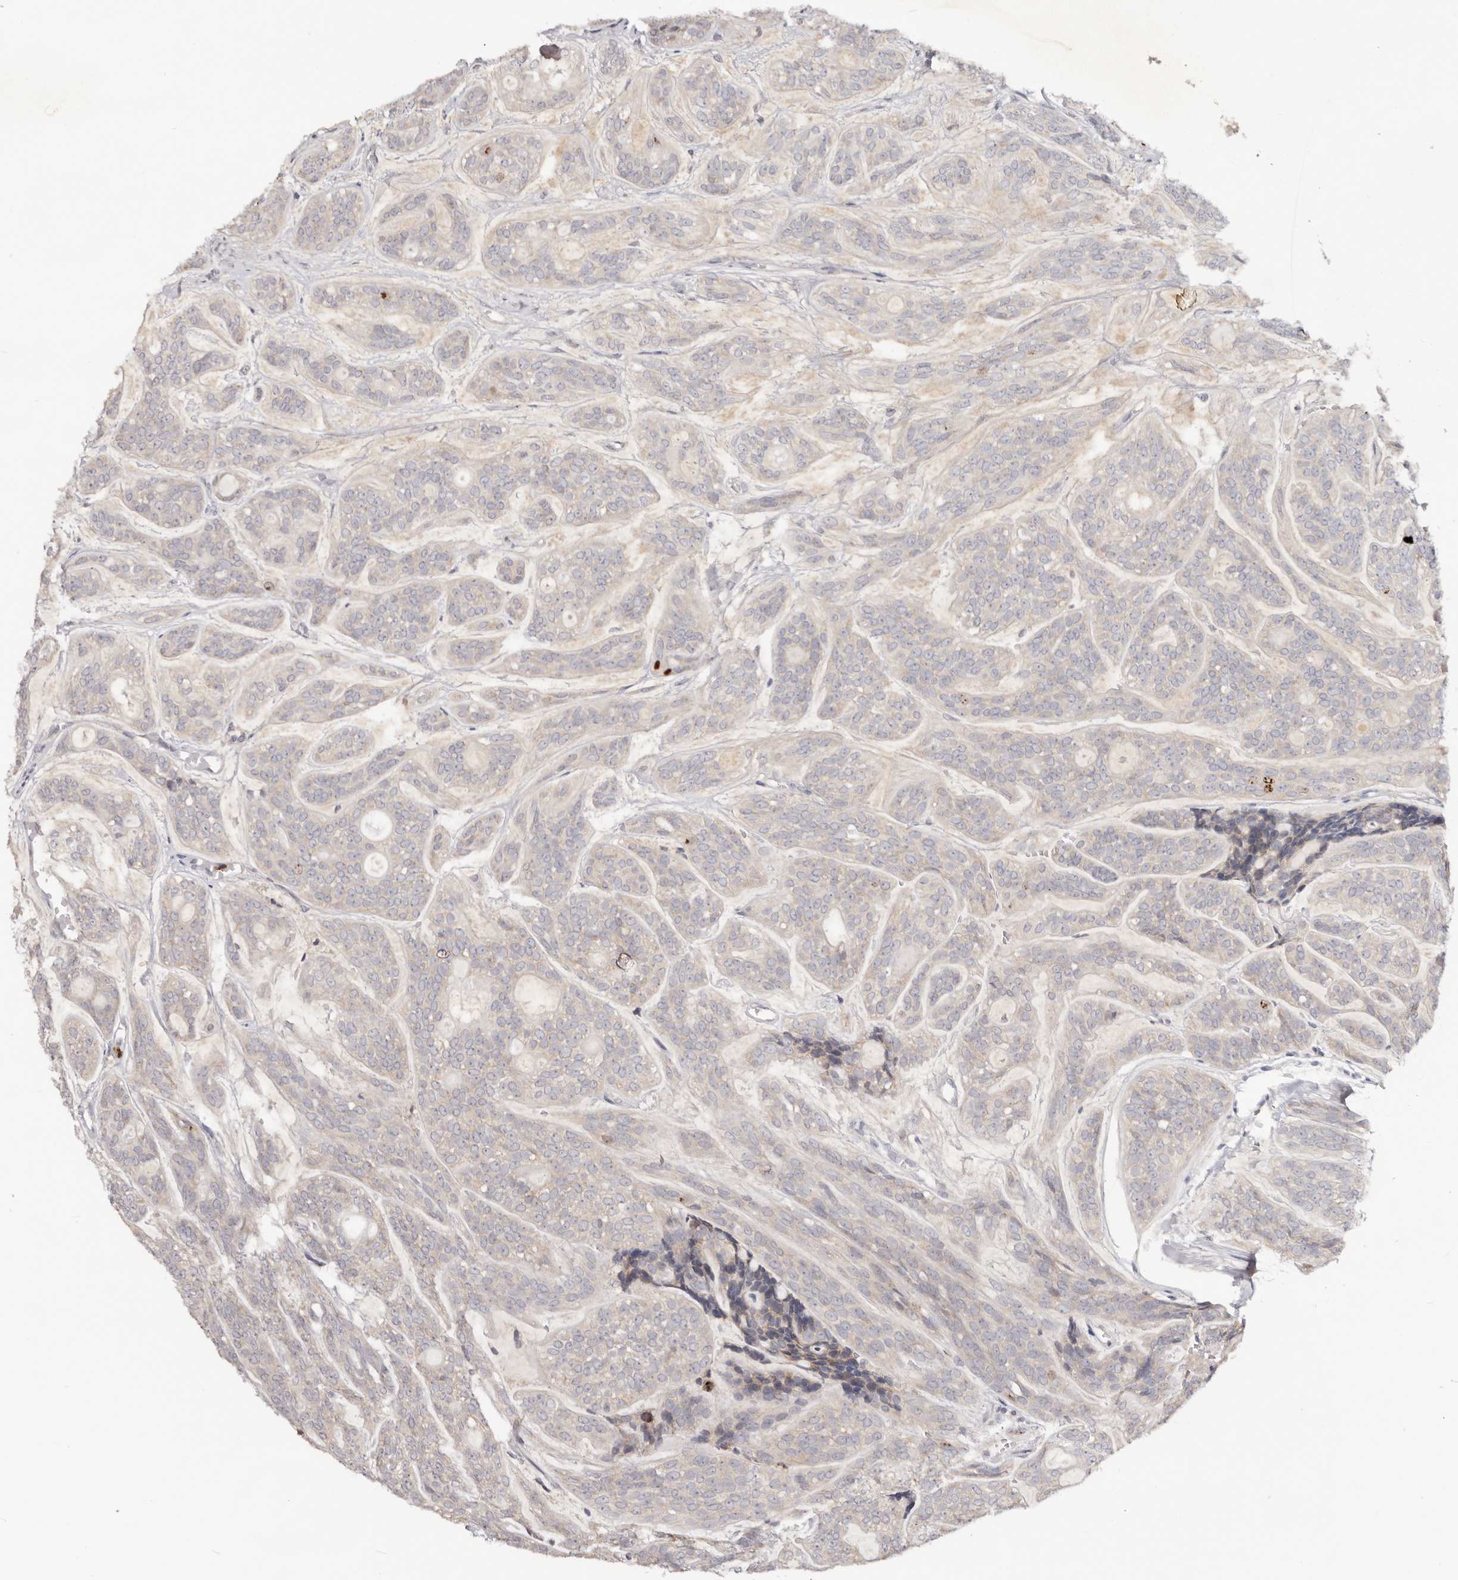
{"staining": {"intensity": "negative", "quantity": "none", "location": "none"}, "tissue": "head and neck cancer", "cell_type": "Tumor cells", "image_type": "cancer", "snomed": [{"axis": "morphology", "description": "Adenocarcinoma, NOS"}, {"axis": "topography", "description": "Head-Neck"}], "caption": "The photomicrograph exhibits no staining of tumor cells in adenocarcinoma (head and neck).", "gene": "CCDC190", "patient": {"sex": "male", "age": 66}}